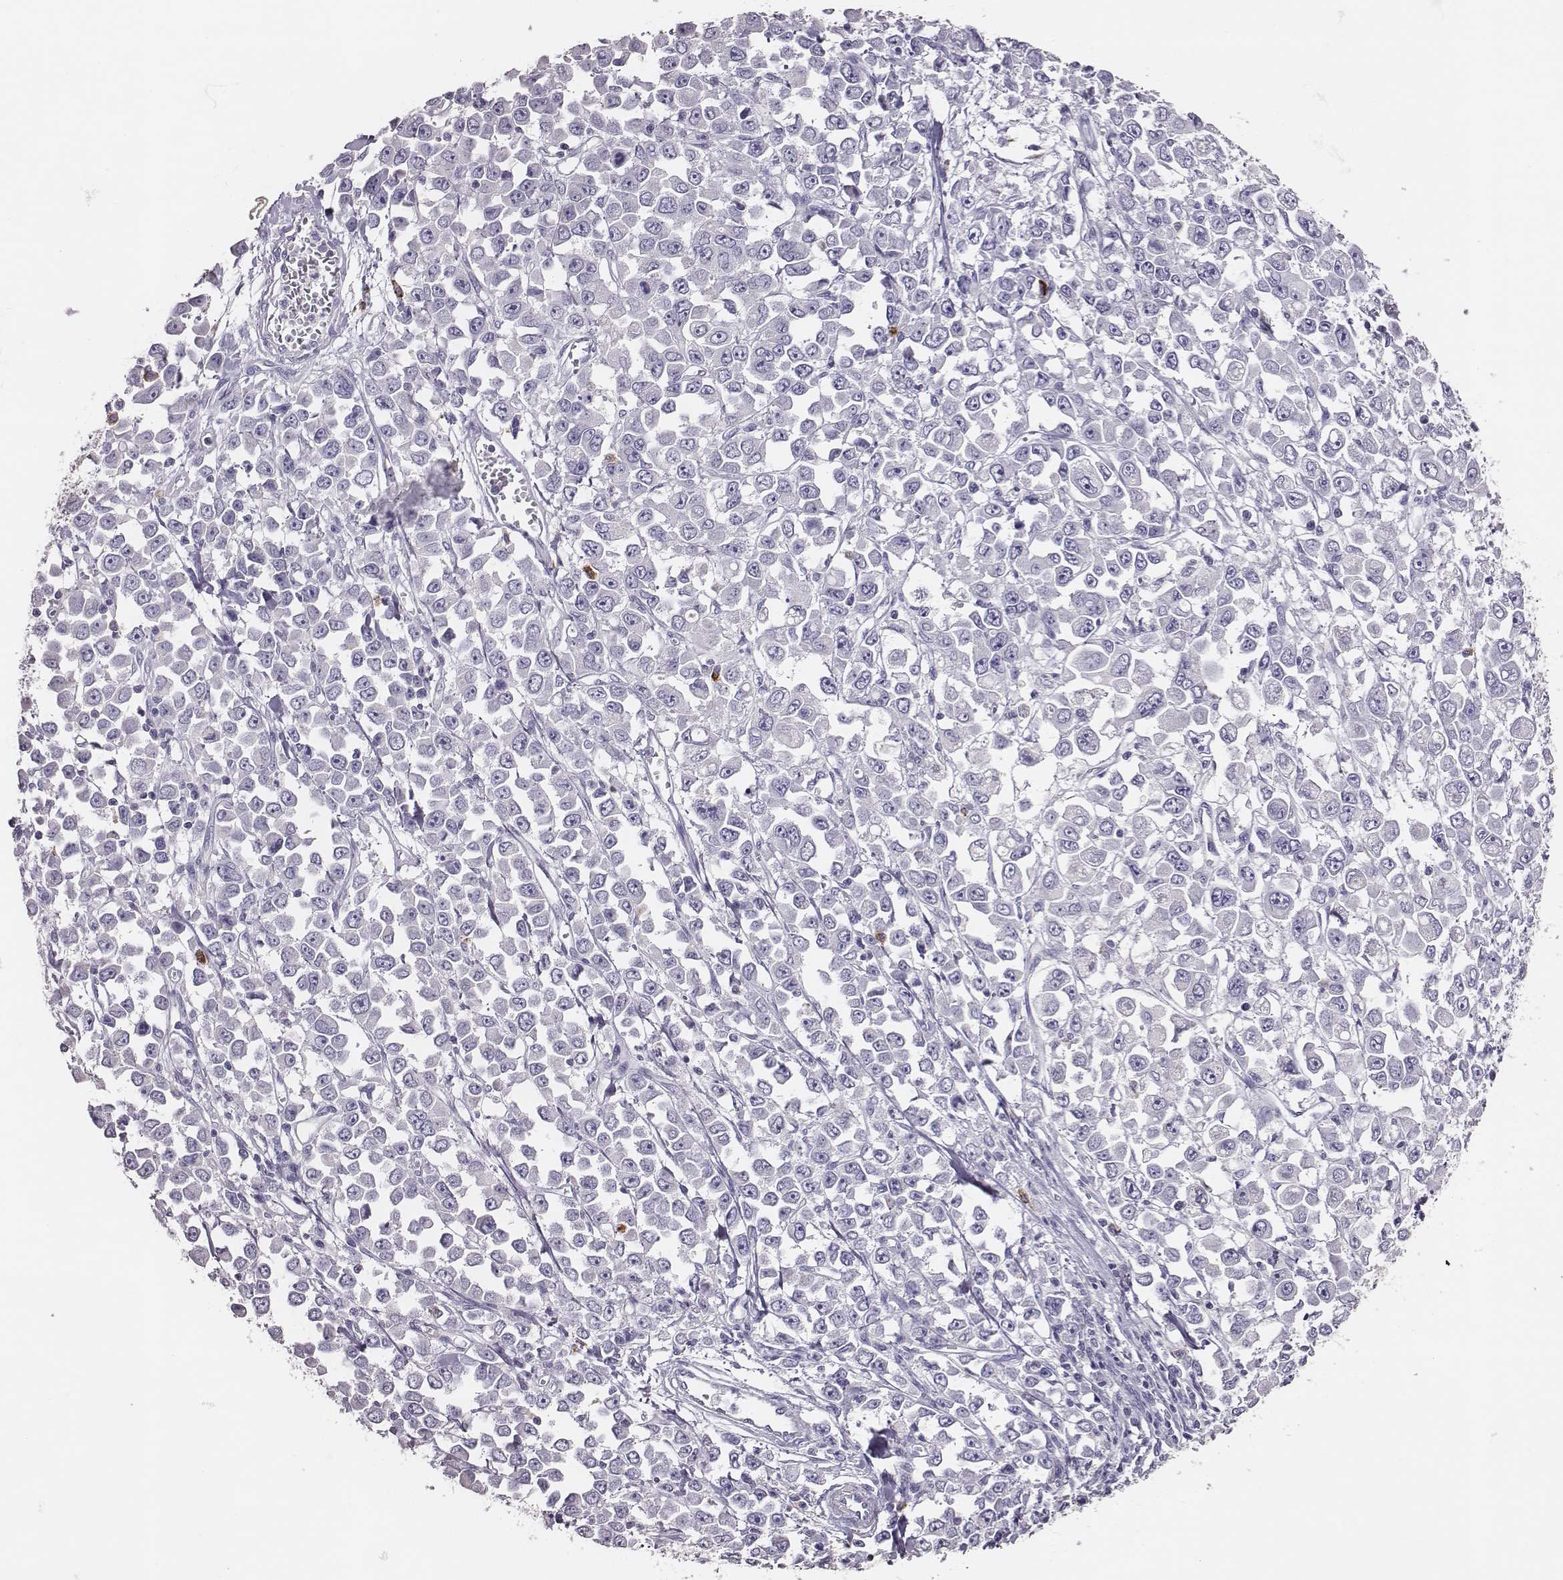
{"staining": {"intensity": "negative", "quantity": "none", "location": "none"}, "tissue": "stomach cancer", "cell_type": "Tumor cells", "image_type": "cancer", "snomed": [{"axis": "morphology", "description": "Adenocarcinoma, NOS"}, {"axis": "topography", "description": "Stomach, upper"}], "caption": "Stomach cancer (adenocarcinoma) was stained to show a protein in brown. There is no significant positivity in tumor cells.", "gene": "P2RY10", "patient": {"sex": "male", "age": 70}}